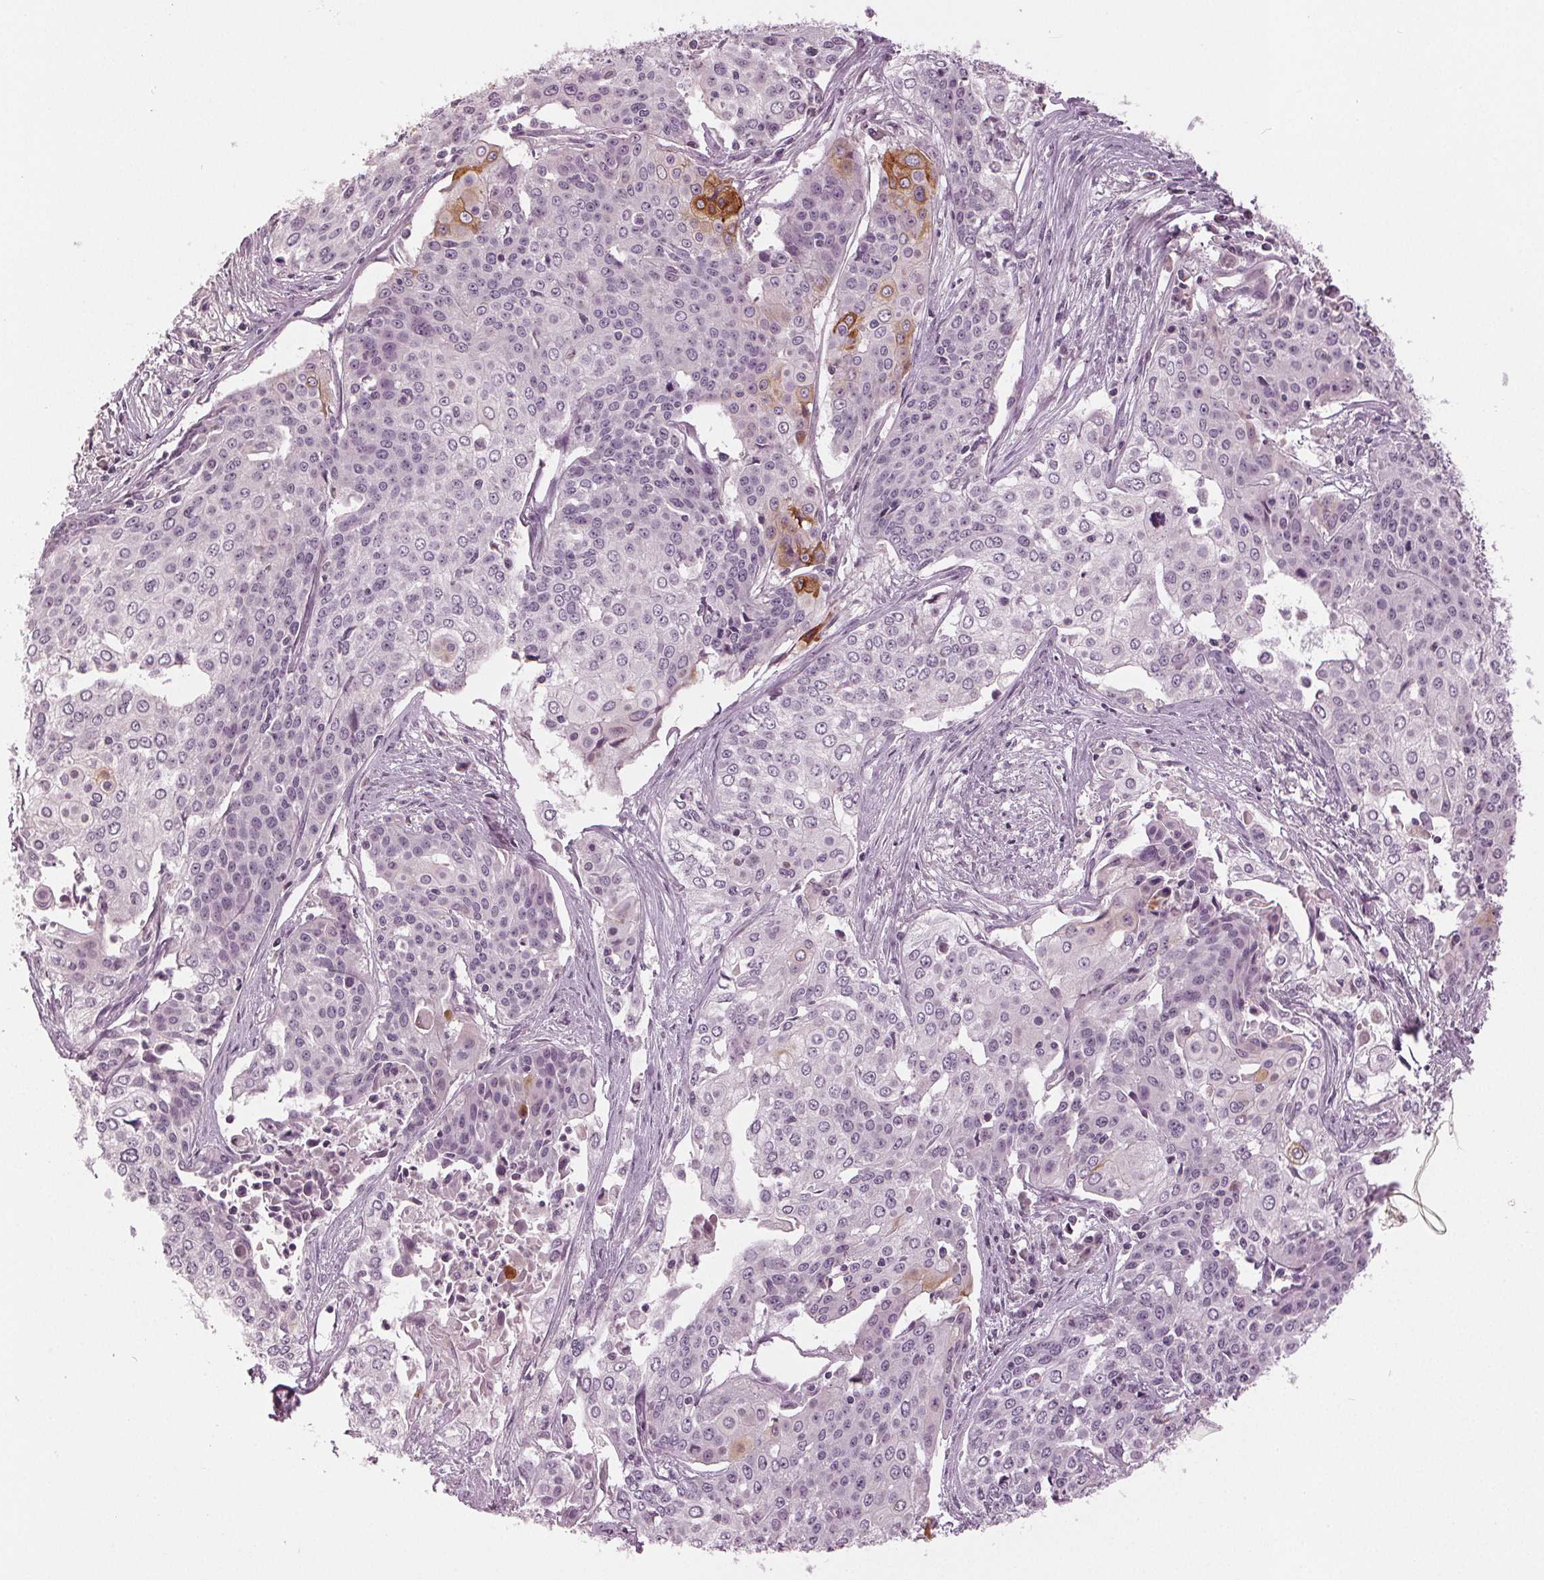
{"staining": {"intensity": "strong", "quantity": "<25%", "location": "cytoplasmic/membranous"}, "tissue": "cervical cancer", "cell_type": "Tumor cells", "image_type": "cancer", "snomed": [{"axis": "morphology", "description": "Squamous cell carcinoma, NOS"}, {"axis": "topography", "description": "Cervix"}], "caption": "Immunohistochemical staining of cervical cancer (squamous cell carcinoma) displays medium levels of strong cytoplasmic/membranous staining in about <25% of tumor cells. Using DAB (3,3'-diaminobenzidine) (brown) and hematoxylin (blue) stains, captured at high magnification using brightfield microscopy.", "gene": "KLK13", "patient": {"sex": "female", "age": 39}}